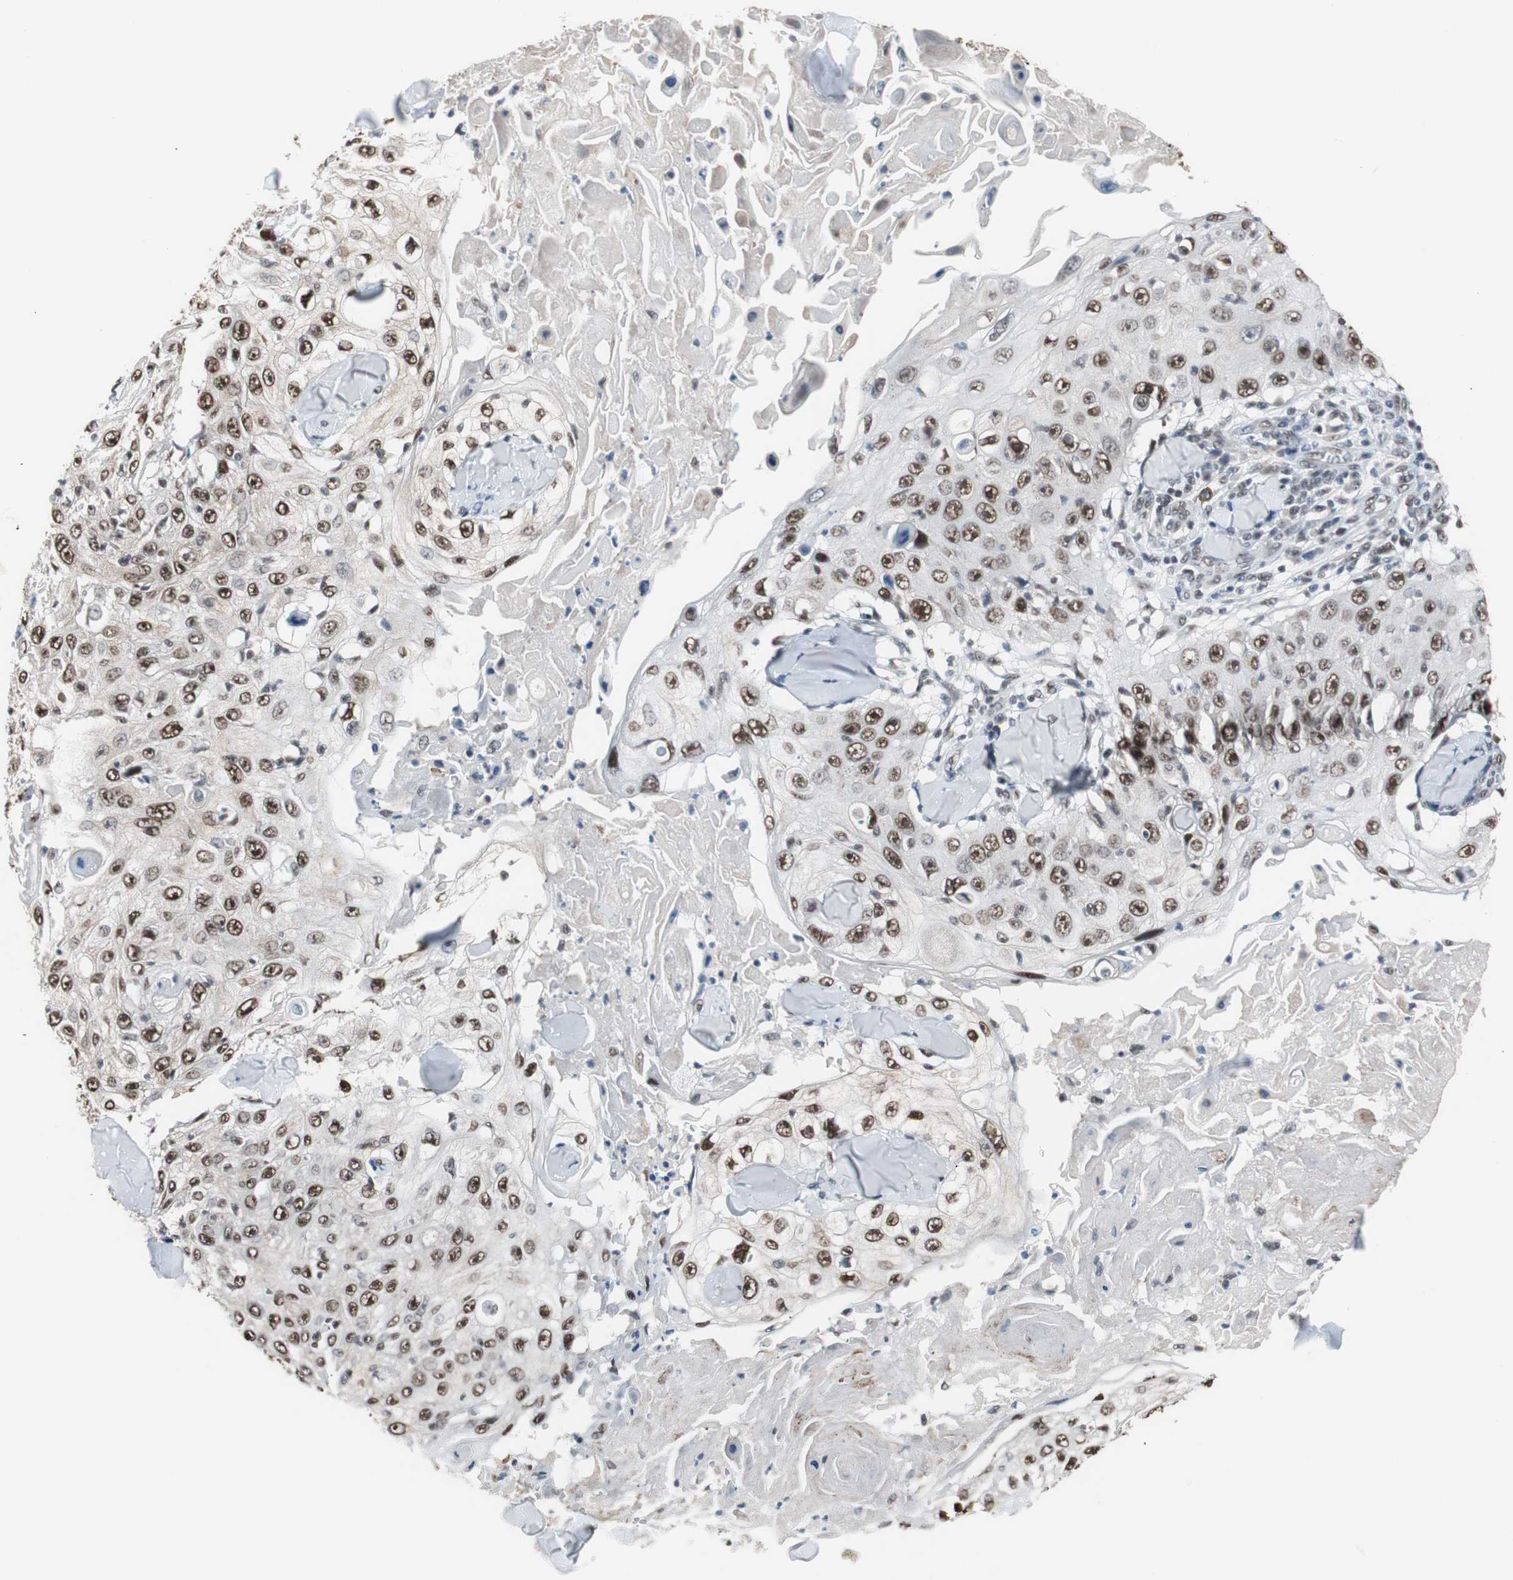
{"staining": {"intensity": "strong", "quantity": ">75%", "location": "nuclear"}, "tissue": "skin cancer", "cell_type": "Tumor cells", "image_type": "cancer", "snomed": [{"axis": "morphology", "description": "Squamous cell carcinoma, NOS"}, {"axis": "topography", "description": "Skin"}], "caption": "The micrograph exhibits staining of squamous cell carcinoma (skin), revealing strong nuclear protein staining (brown color) within tumor cells.", "gene": "TAF7", "patient": {"sex": "male", "age": 86}}